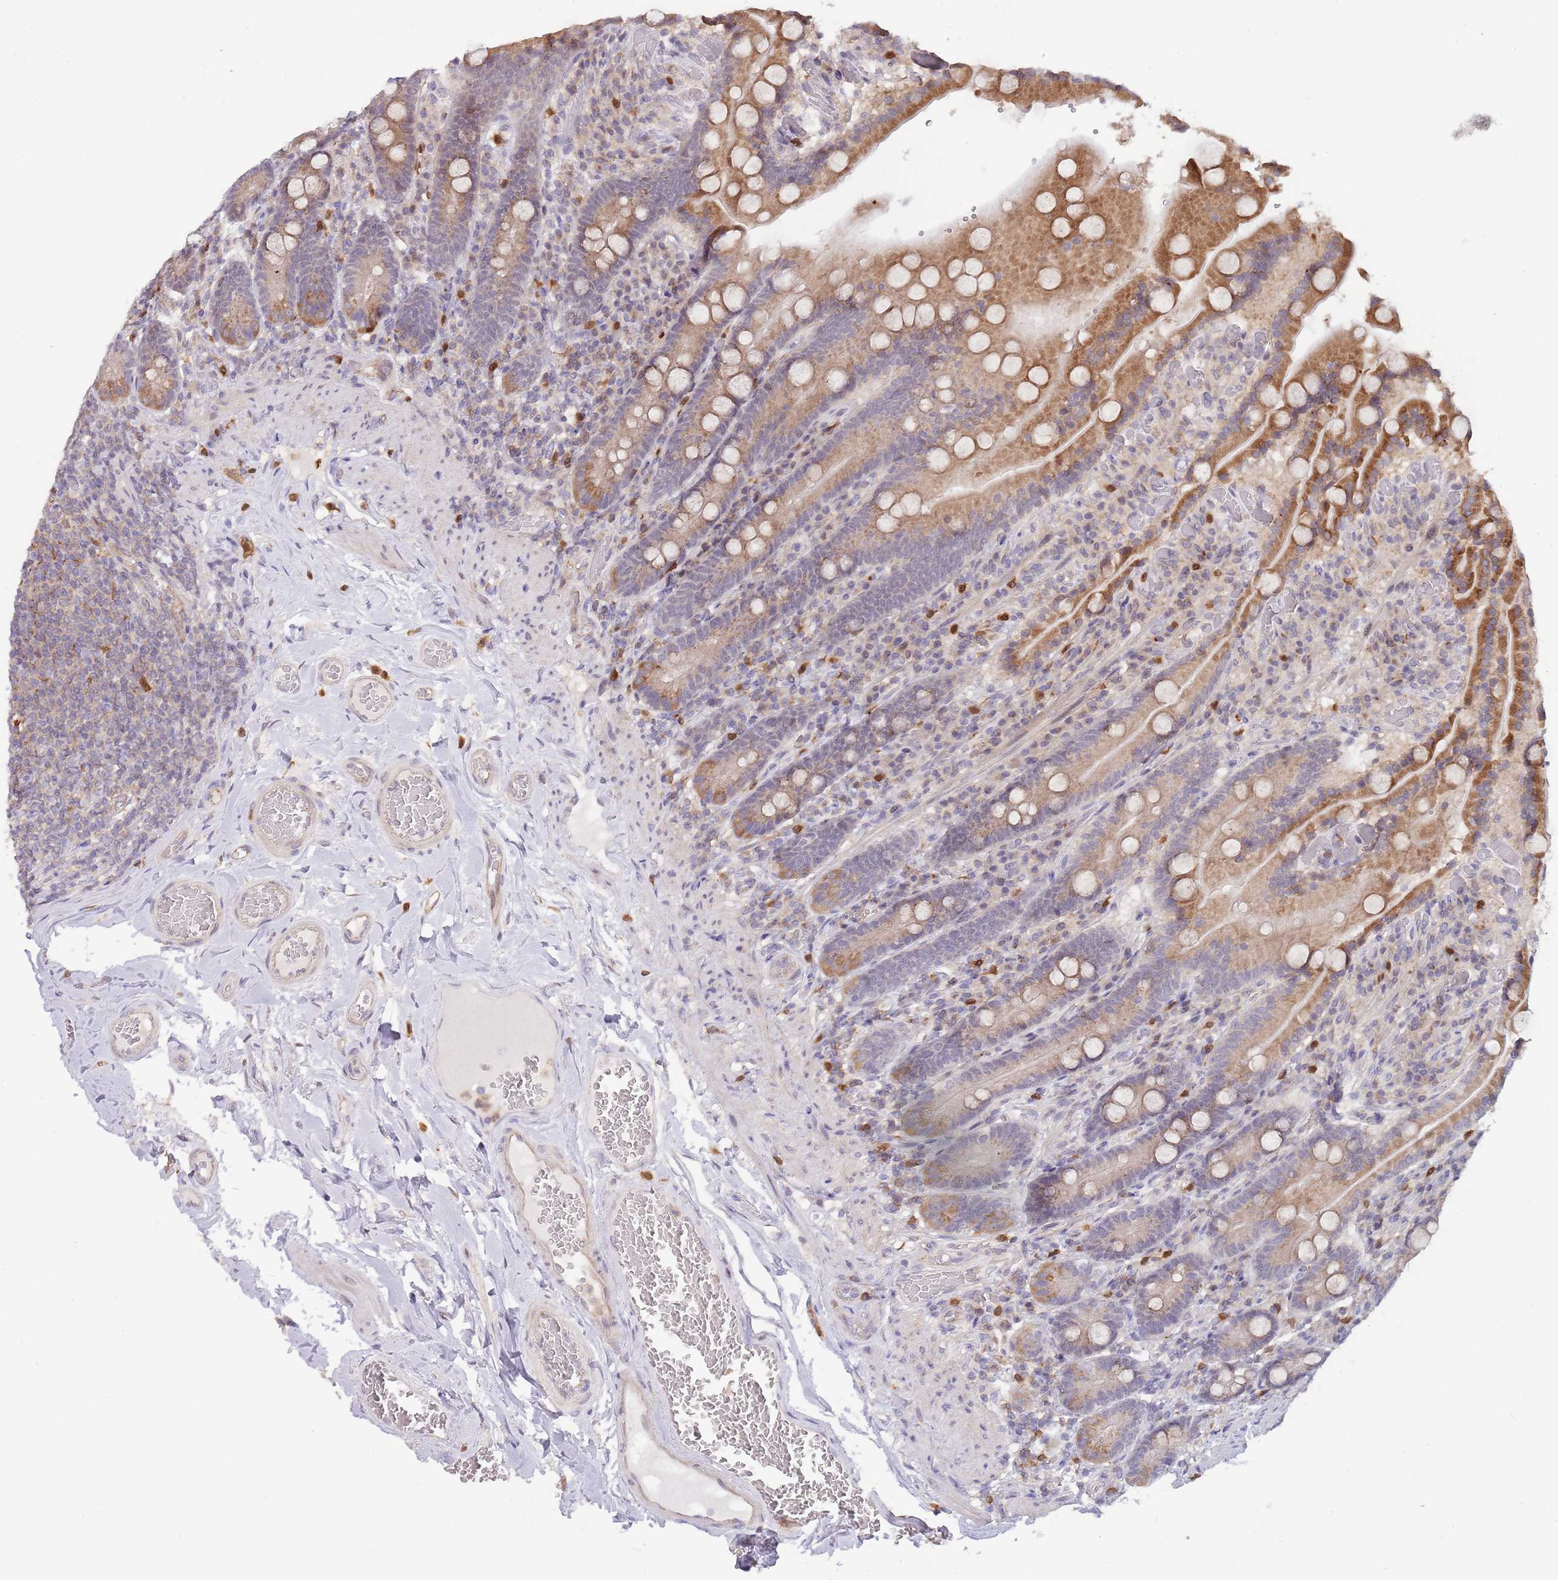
{"staining": {"intensity": "moderate", "quantity": ">75%", "location": "cytoplasmic/membranous"}, "tissue": "duodenum", "cell_type": "Glandular cells", "image_type": "normal", "snomed": [{"axis": "morphology", "description": "Normal tissue, NOS"}, {"axis": "topography", "description": "Duodenum"}], "caption": "Brown immunohistochemical staining in unremarkable human duodenum exhibits moderate cytoplasmic/membranous expression in about >75% of glandular cells.", "gene": "CCNJL", "patient": {"sex": "female", "age": 62}}